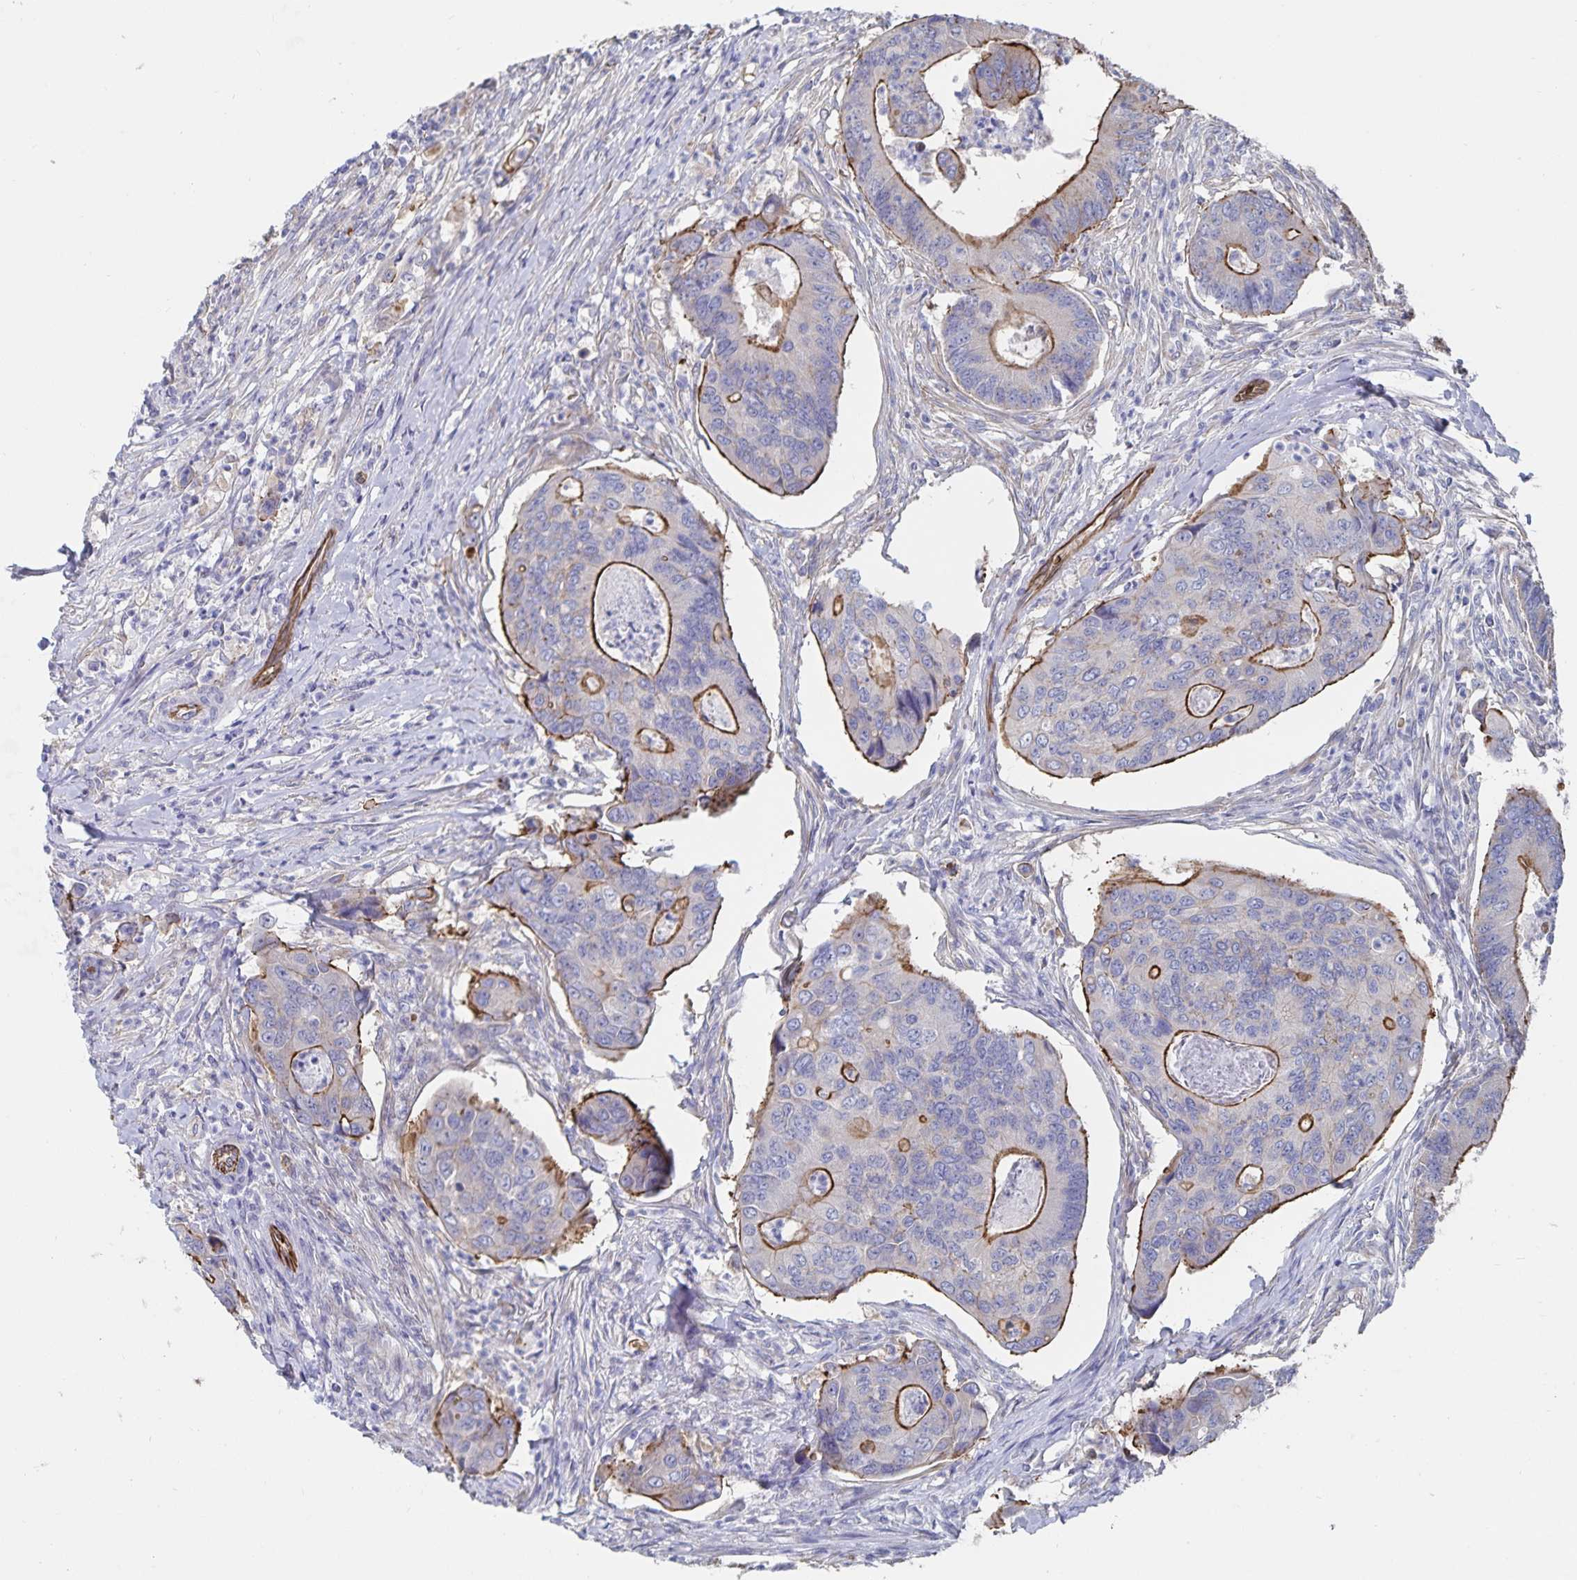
{"staining": {"intensity": "strong", "quantity": "25%-75%", "location": "cytoplasmic/membranous"}, "tissue": "colorectal cancer", "cell_type": "Tumor cells", "image_type": "cancer", "snomed": [{"axis": "morphology", "description": "Adenocarcinoma, NOS"}, {"axis": "topography", "description": "Colon"}], "caption": "Brown immunohistochemical staining in adenocarcinoma (colorectal) displays strong cytoplasmic/membranous staining in approximately 25%-75% of tumor cells. The protein of interest is stained brown, and the nuclei are stained in blue (DAB IHC with brightfield microscopy, high magnification).", "gene": "SSTR1", "patient": {"sex": "female", "age": 67}}